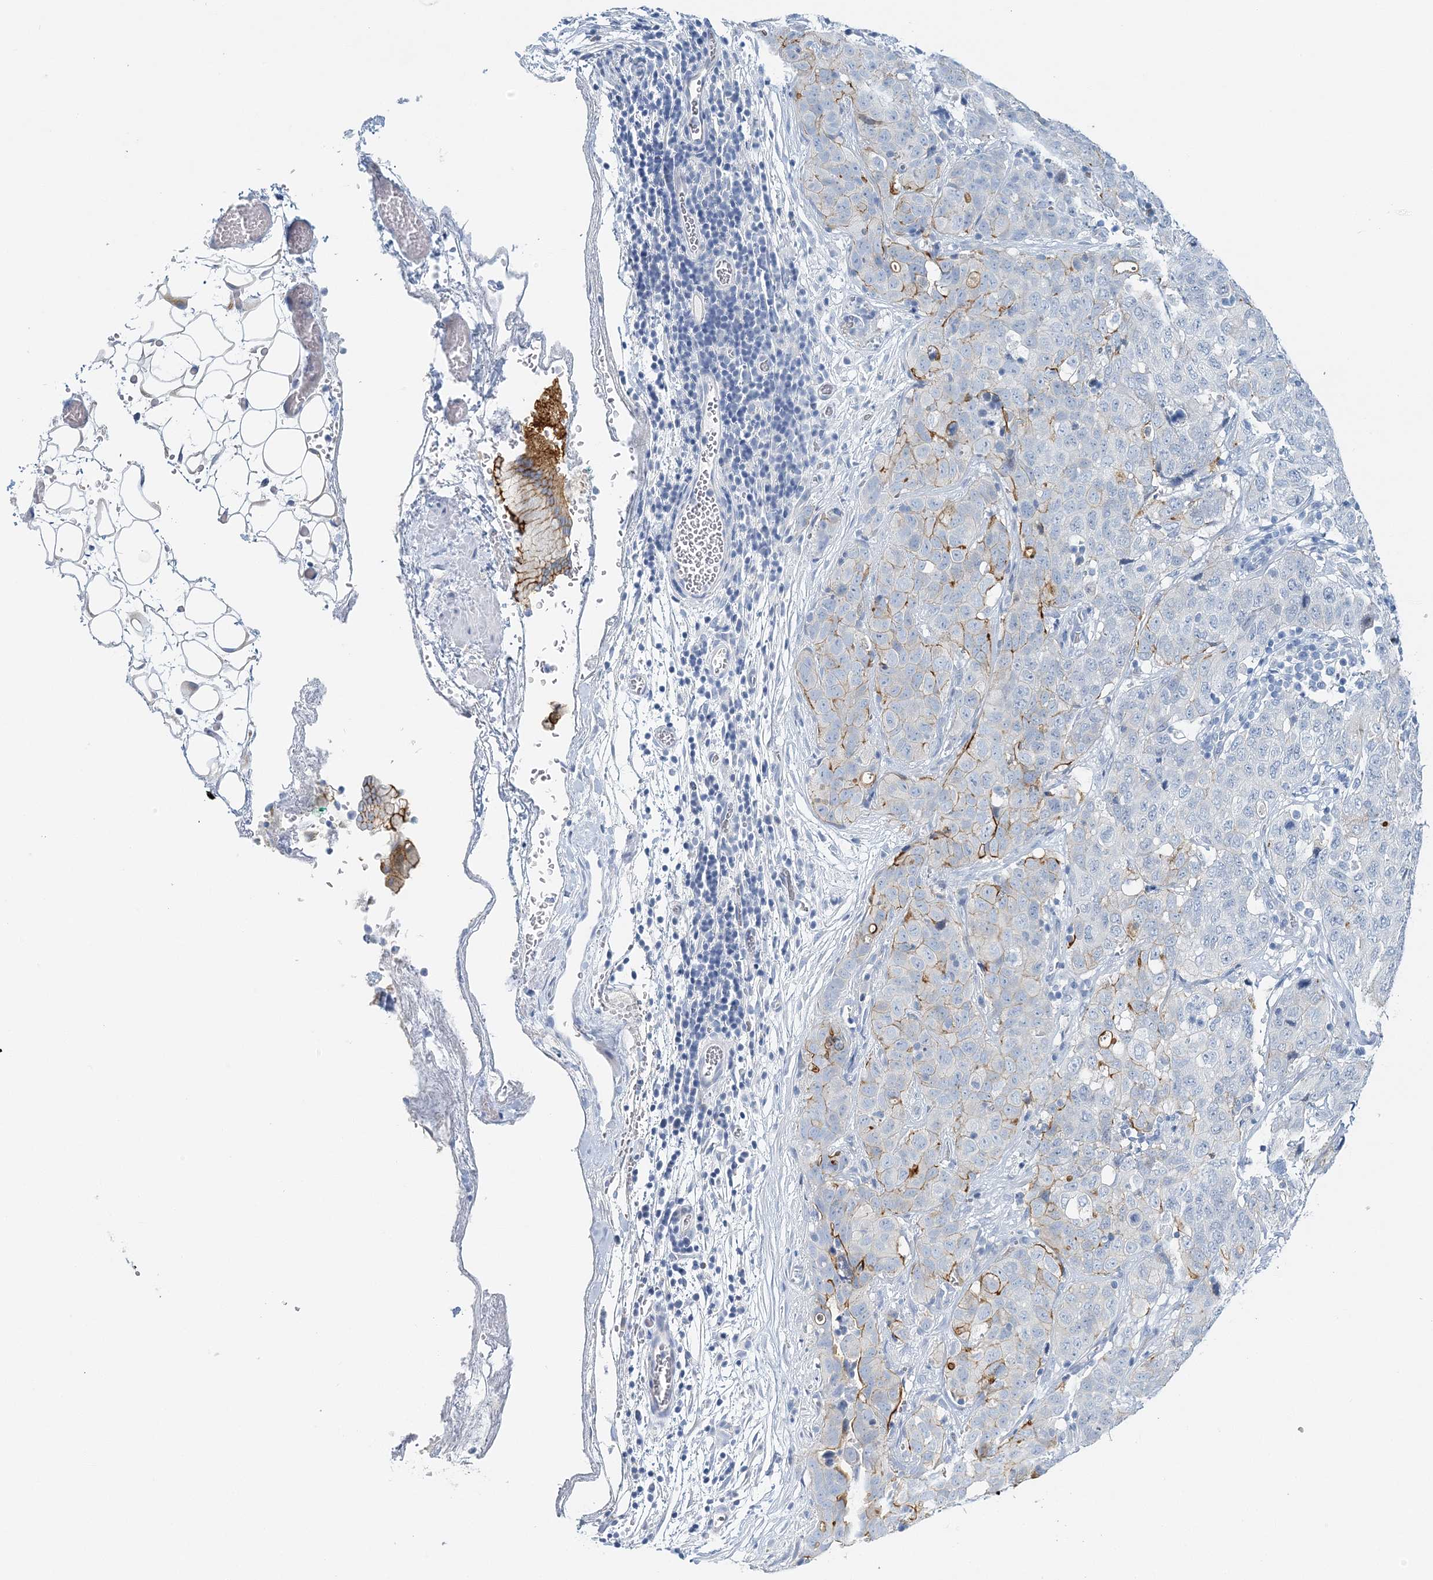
{"staining": {"intensity": "moderate", "quantity": "<25%", "location": "cytoplasmic/membranous"}, "tissue": "stomach cancer", "cell_type": "Tumor cells", "image_type": "cancer", "snomed": [{"axis": "morphology", "description": "Normal tissue, NOS"}, {"axis": "morphology", "description": "Adenocarcinoma, NOS"}, {"axis": "topography", "description": "Lymph node"}, {"axis": "topography", "description": "Stomach"}], "caption": "Human stomach cancer (adenocarcinoma) stained with a brown dye shows moderate cytoplasmic/membranous positive staining in approximately <25% of tumor cells.", "gene": "VILL", "patient": {"sex": "male", "age": 48}}